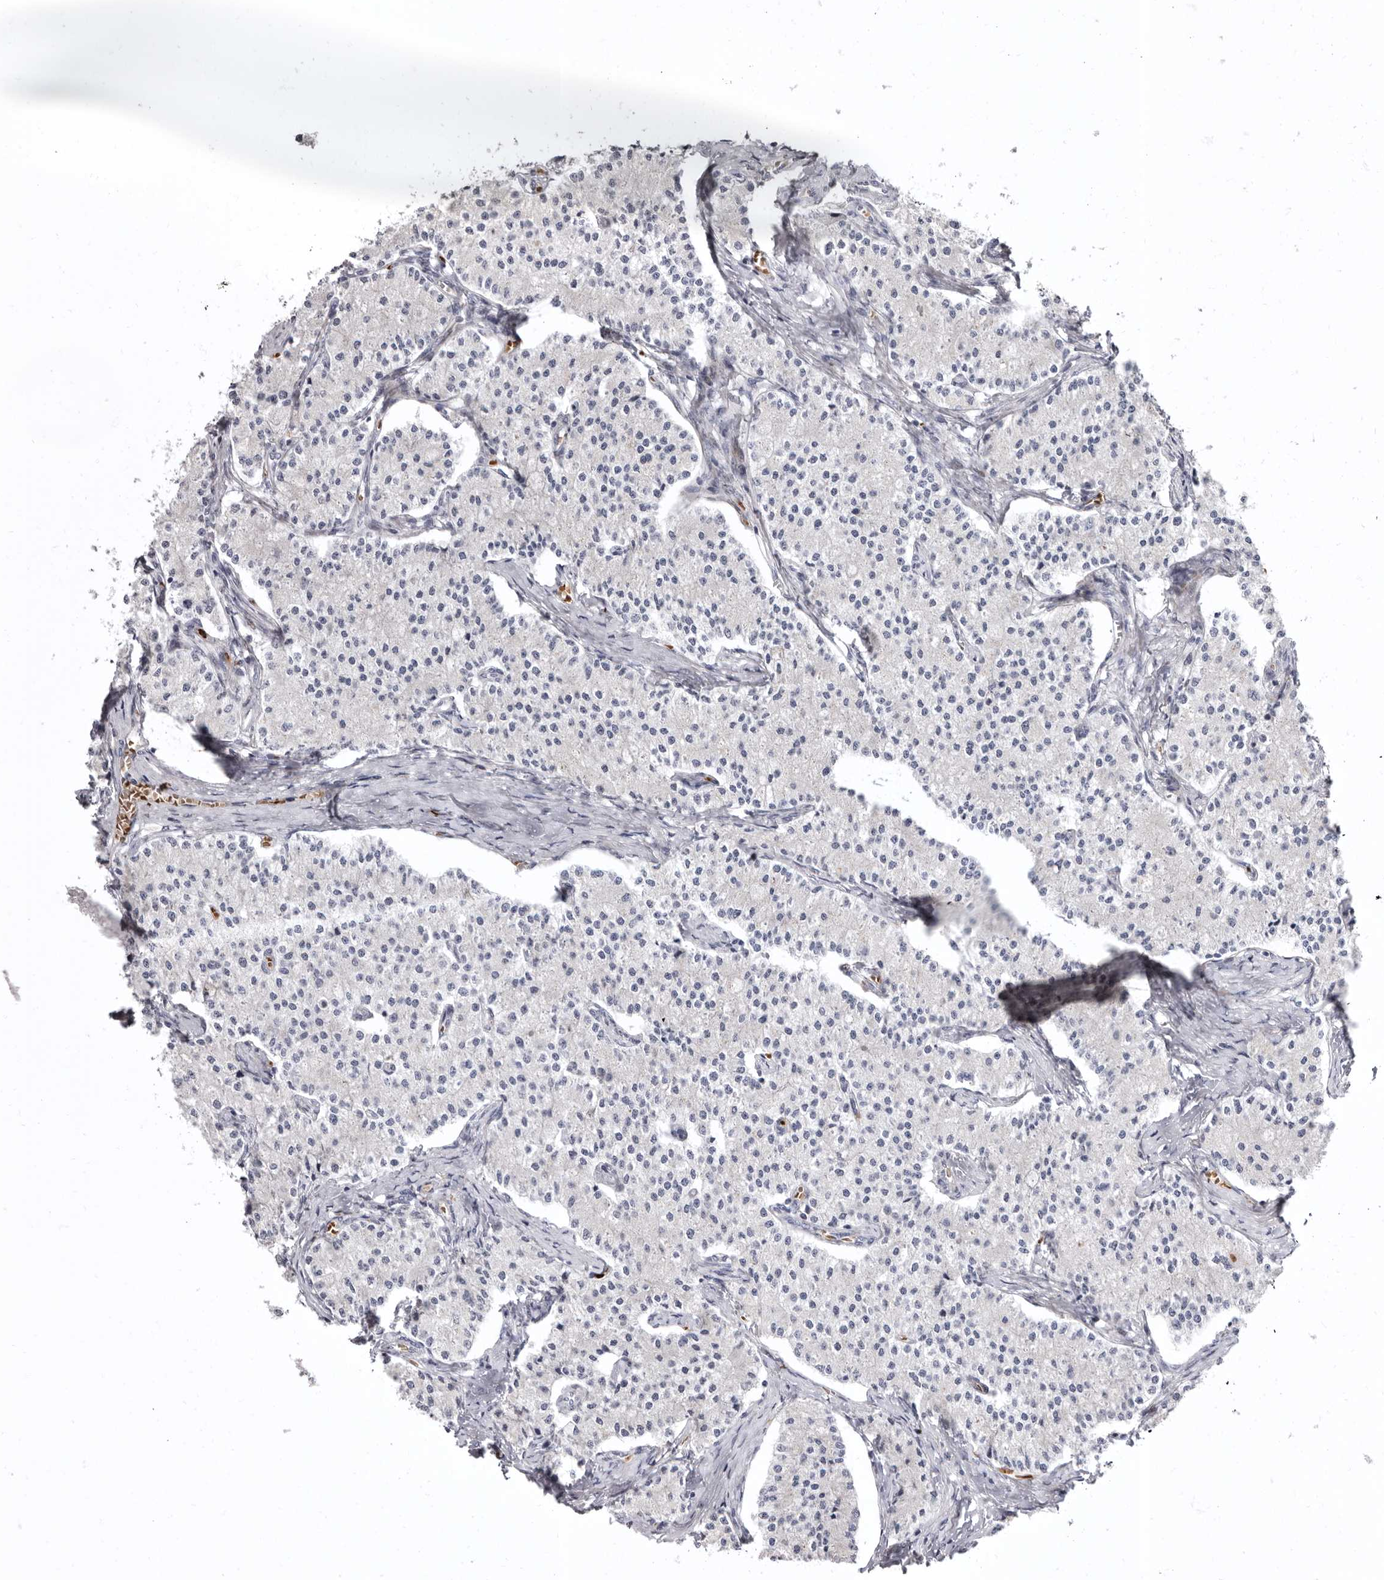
{"staining": {"intensity": "negative", "quantity": "none", "location": "none"}, "tissue": "carcinoid", "cell_type": "Tumor cells", "image_type": "cancer", "snomed": [{"axis": "morphology", "description": "Carcinoid, malignant, NOS"}, {"axis": "topography", "description": "Colon"}], "caption": "This is a photomicrograph of immunohistochemistry (IHC) staining of carcinoid, which shows no expression in tumor cells. (Stains: DAB (3,3'-diaminobenzidine) immunohistochemistry (IHC) with hematoxylin counter stain, Microscopy: brightfield microscopy at high magnification).", "gene": "AIDA", "patient": {"sex": "female", "age": 52}}